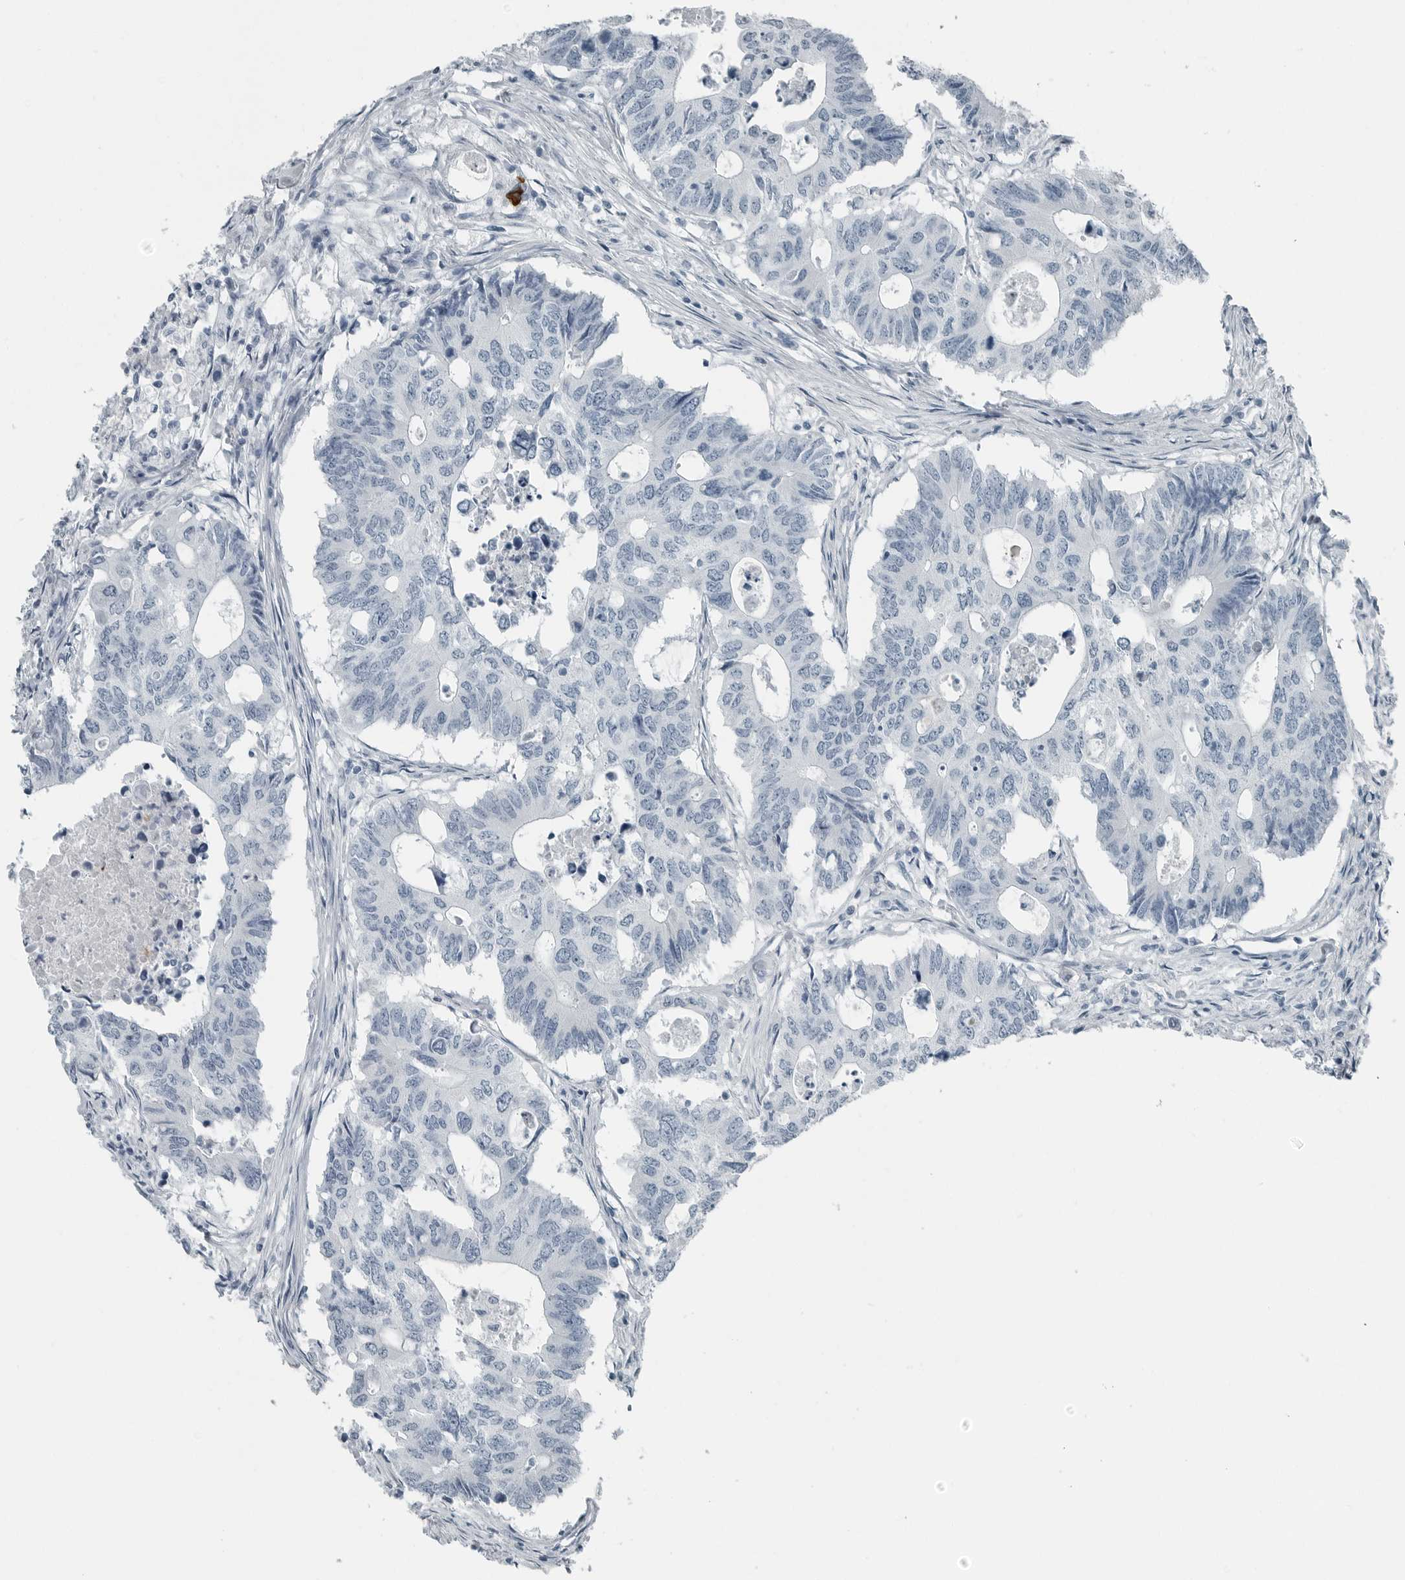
{"staining": {"intensity": "negative", "quantity": "none", "location": "none"}, "tissue": "colorectal cancer", "cell_type": "Tumor cells", "image_type": "cancer", "snomed": [{"axis": "morphology", "description": "Adenocarcinoma, NOS"}, {"axis": "topography", "description": "Colon"}], "caption": "IHC micrograph of neoplastic tissue: human colorectal adenocarcinoma stained with DAB (3,3'-diaminobenzidine) shows no significant protein expression in tumor cells.", "gene": "ZPBP2", "patient": {"sex": "male", "age": 71}}